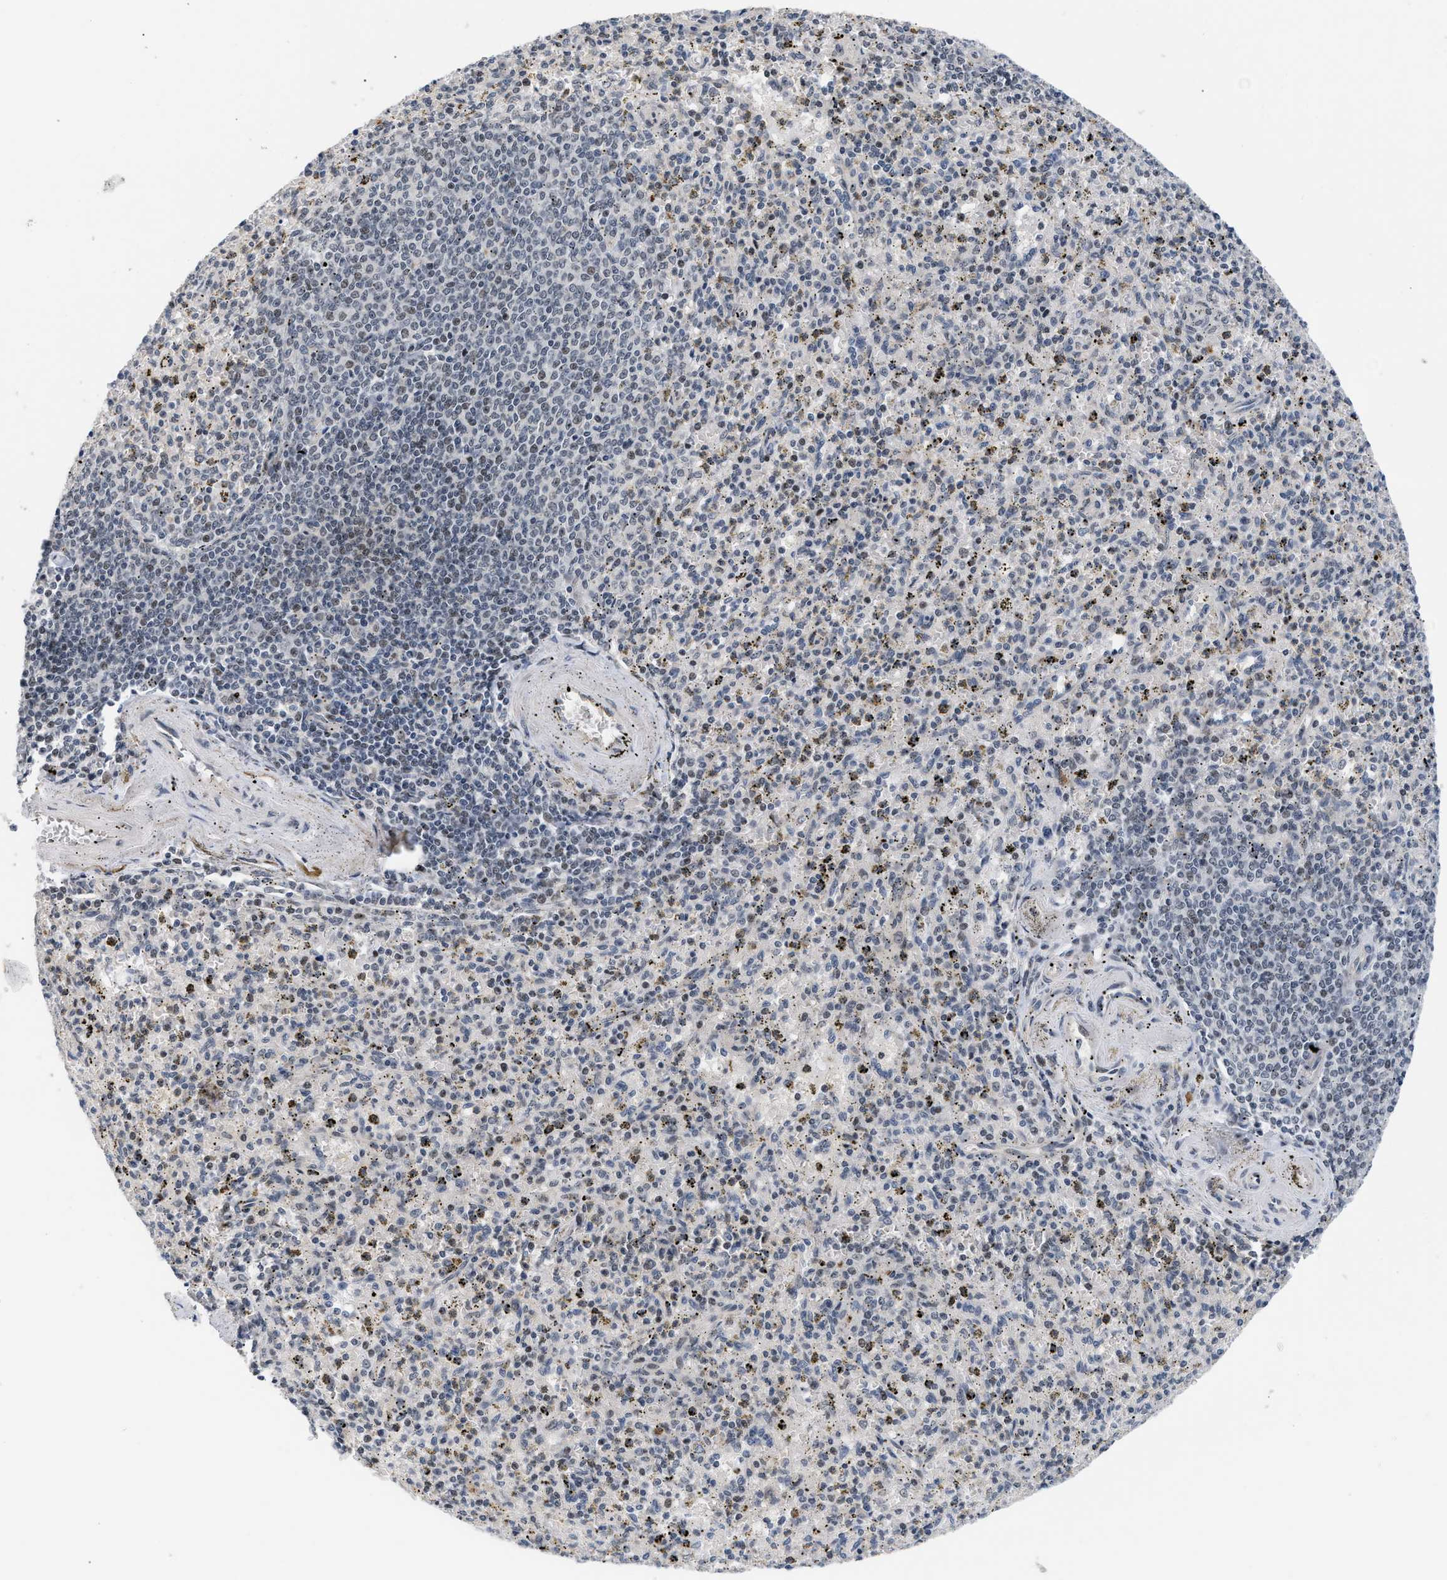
{"staining": {"intensity": "negative", "quantity": "none", "location": "none"}, "tissue": "spleen", "cell_type": "Cells in red pulp", "image_type": "normal", "snomed": [{"axis": "morphology", "description": "Normal tissue, NOS"}, {"axis": "topography", "description": "Spleen"}], "caption": "A high-resolution micrograph shows immunohistochemistry (IHC) staining of unremarkable spleen, which shows no significant staining in cells in red pulp.", "gene": "TXNRD3", "patient": {"sex": "male", "age": 72}}